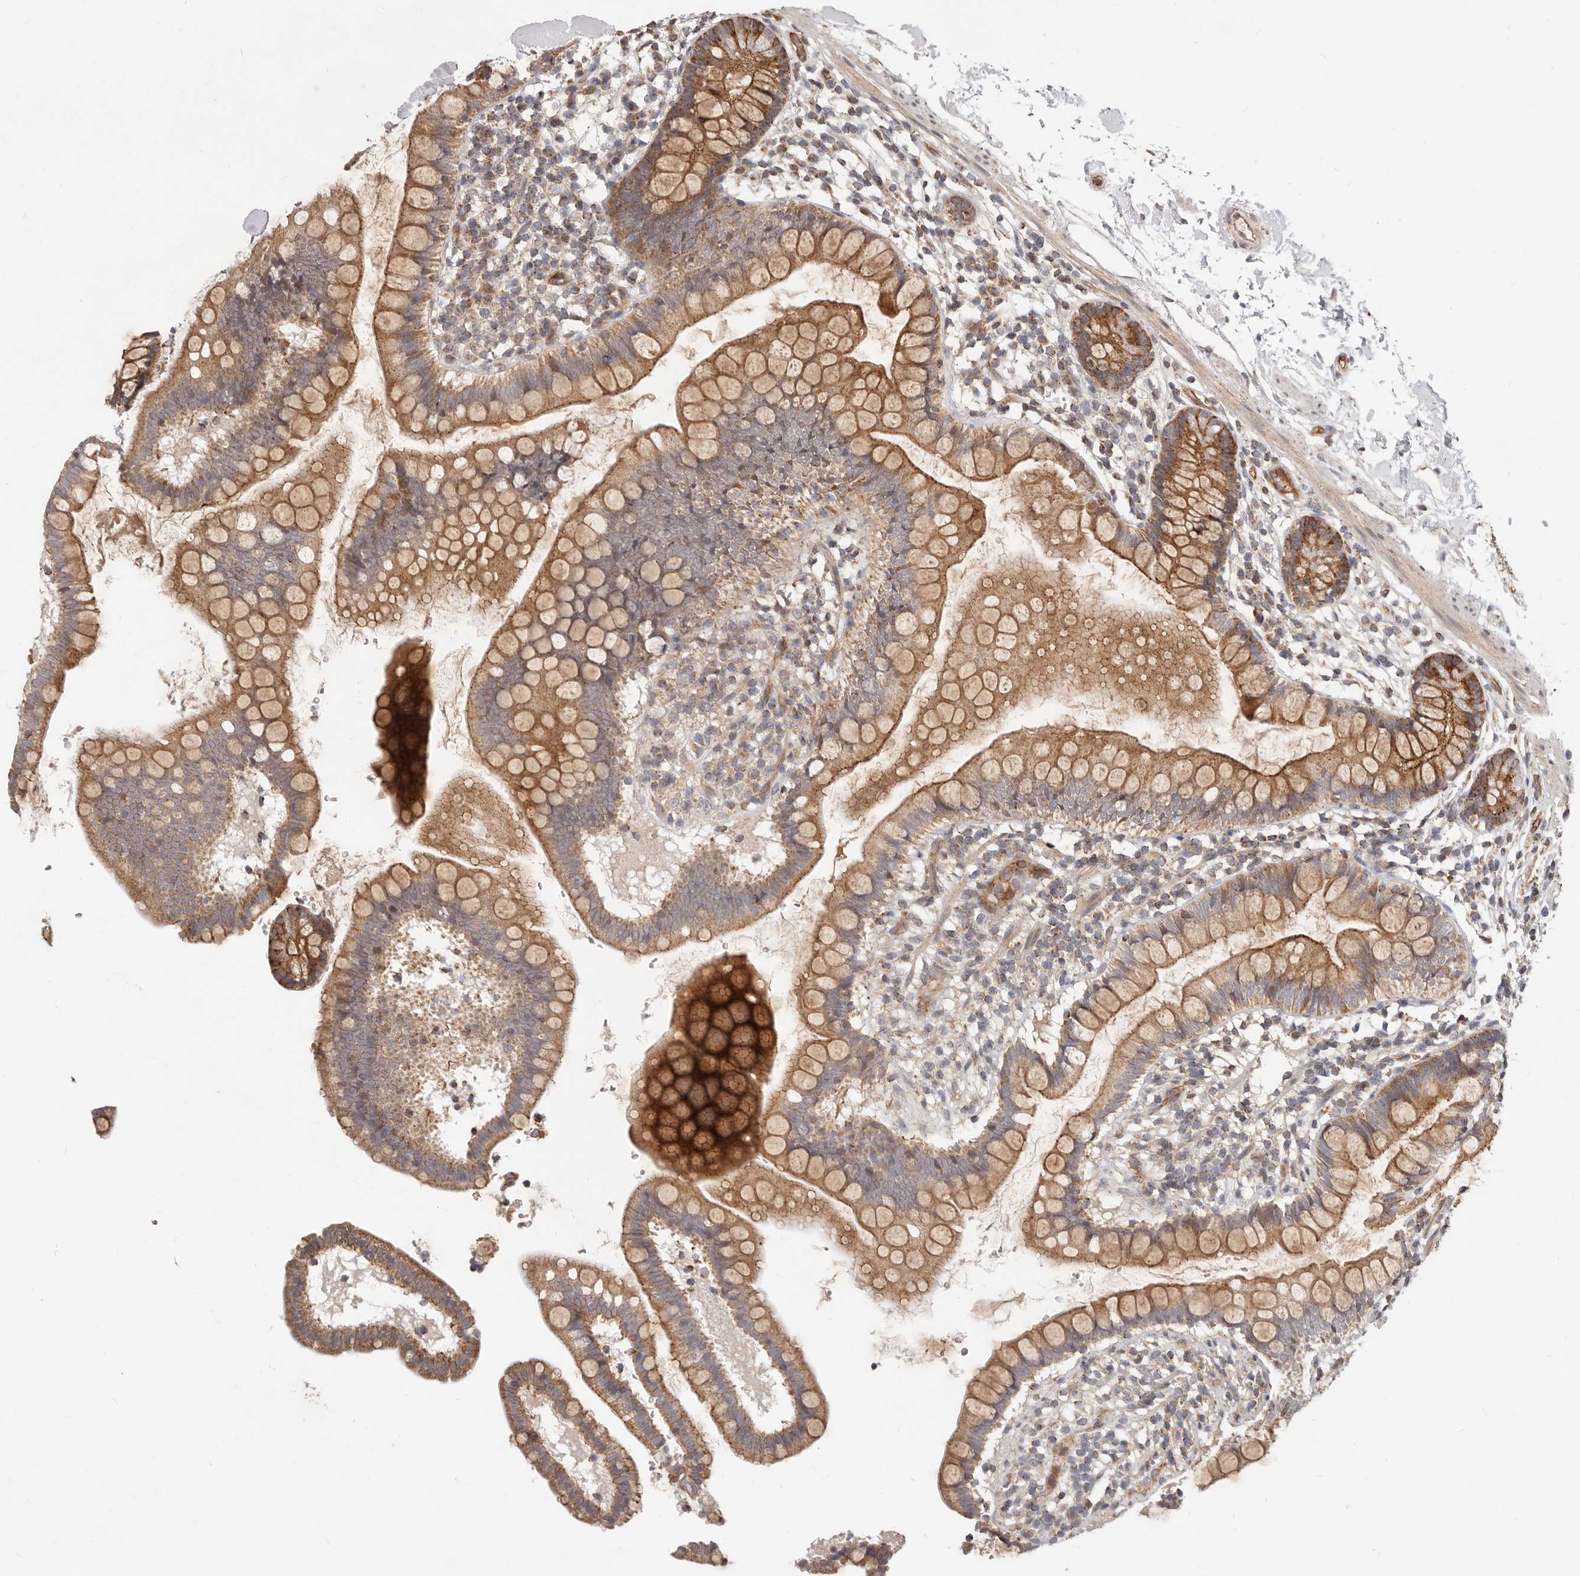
{"staining": {"intensity": "moderate", "quantity": ">75%", "location": "cytoplasmic/membranous"}, "tissue": "small intestine", "cell_type": "Glandular cells", "image_type": "normal", "snomed": [{"axis": "morphology", "description": "Normal tissue, NOS"}, {"axis": "topography", "description": "Small intestine"}], "caption": "A medium amount of moderate cytoplasmic/membranous staining is seen in about >75% of glandular cells in normal small intestine.", "gene": "USP49", "patient": {"sex": "female", "age": 84}}